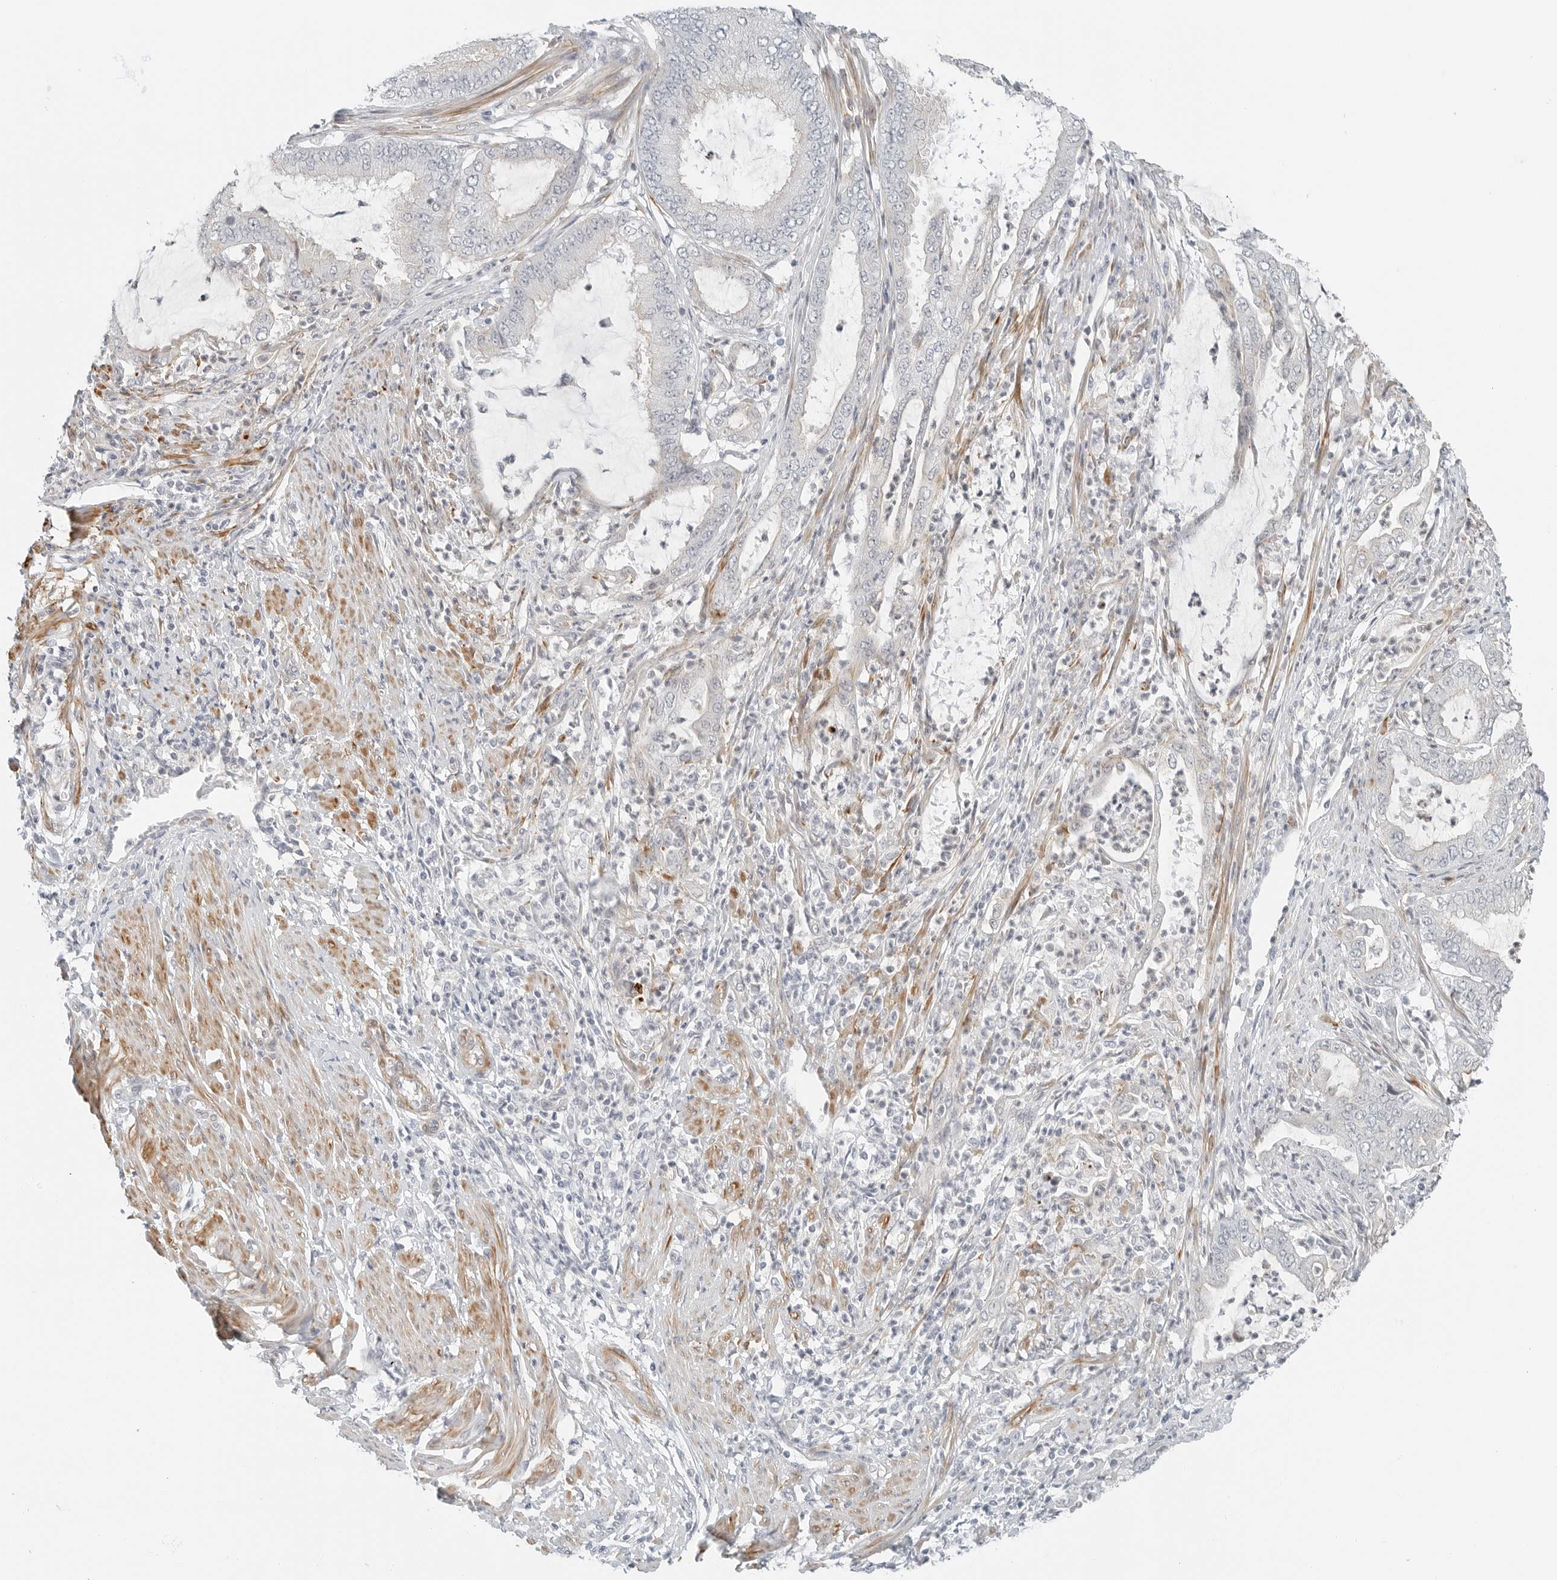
{"staining": {"intensity": "negative", "quantity": "none", "location": "none"}, "tissue": "endometrial cancer", "cell_type": "Tumor cells", "image_type": "cancer", "snomed": [{"axis": "morphology", "description": "Adenocarcinoma, NOS"}, {"axis": "topography", "description": "Endometrium"}], "caption": "Immunohistochemical staining of human endometrial cancer exhibits no significant expression in tumor cells.", "gene": "IQCC", "patient": {"sex": "female", "age": 51}}